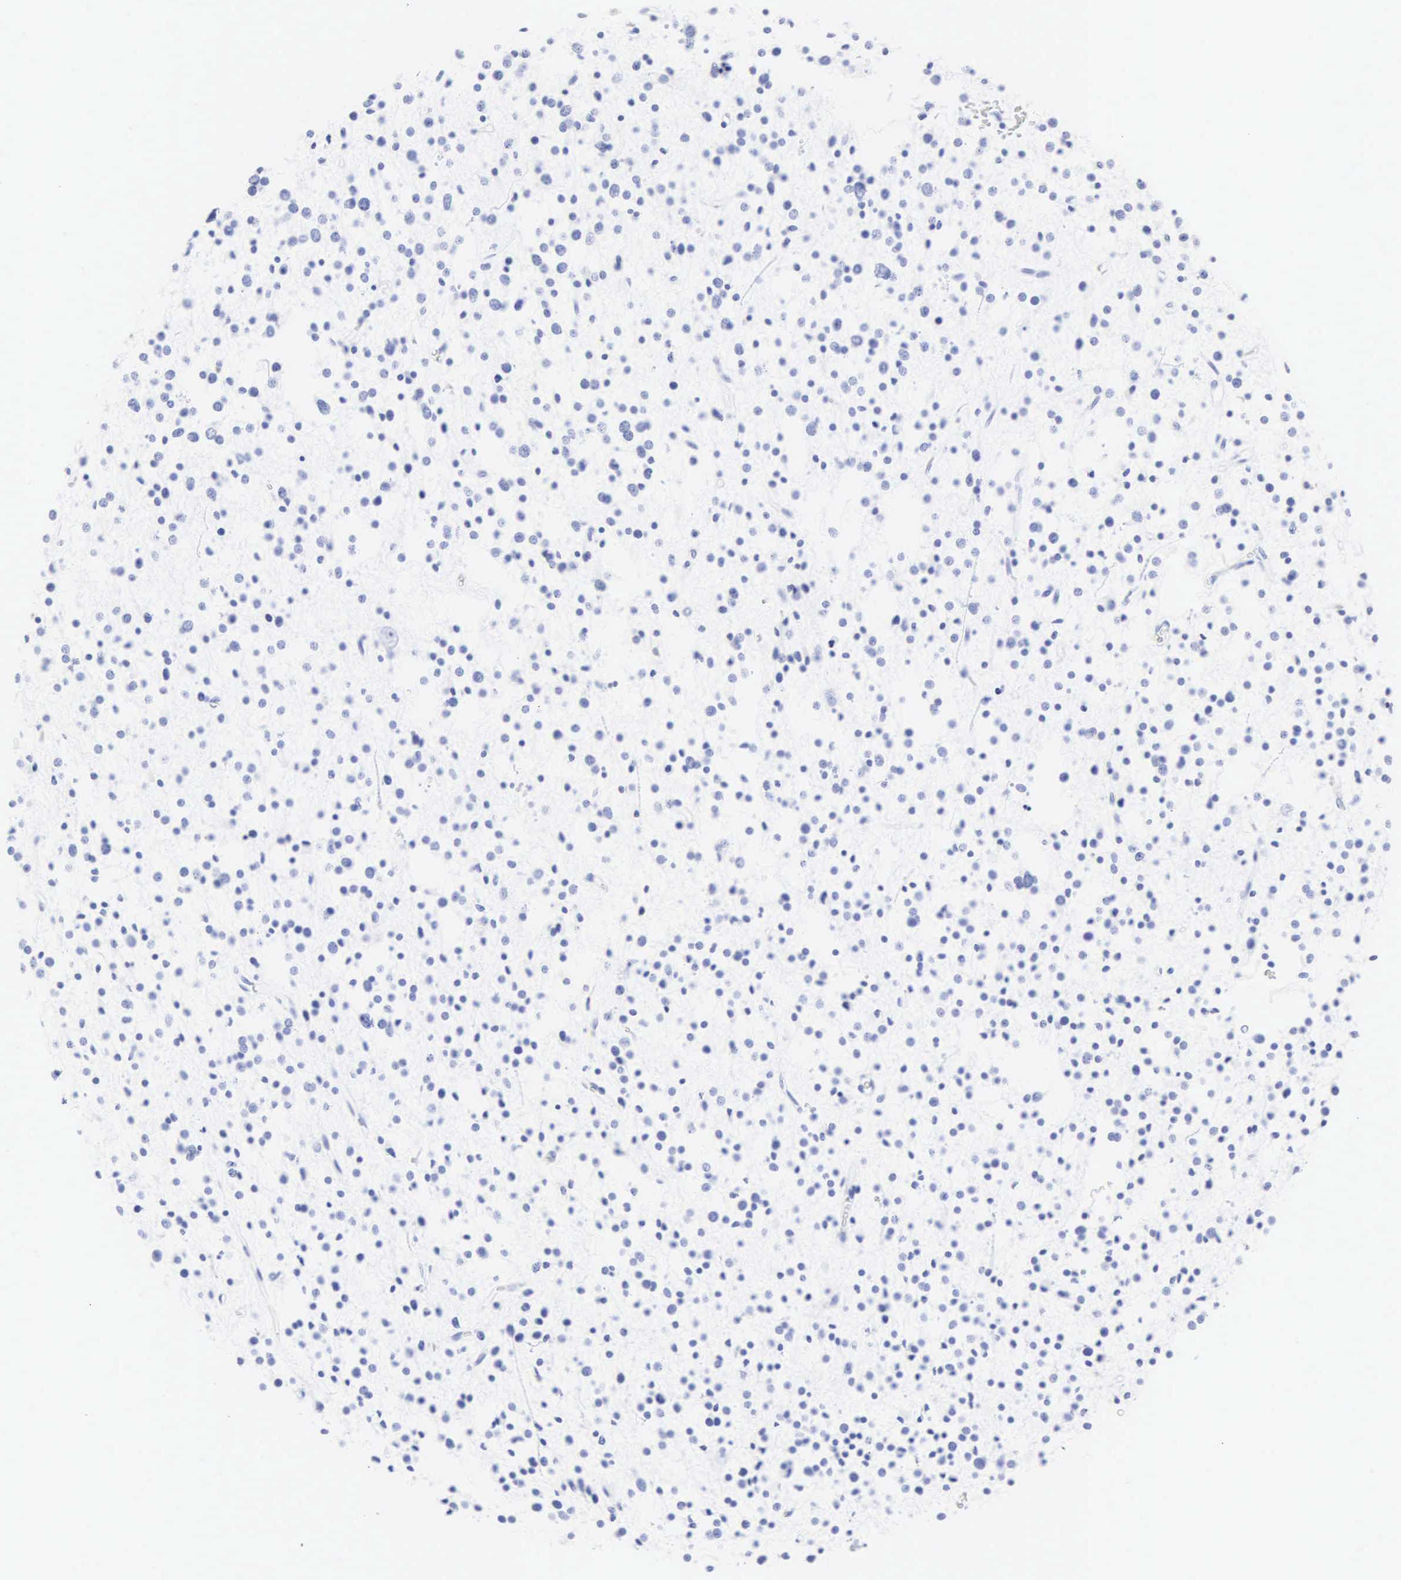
{"staining": {"intensity": "negative", "quantity": "none", "location": "none"}, "tissue": "glioma", "cell_type": "Tumor cells", "image_type": "cancer", "snomed": [{"axis": "morphology", "description": "Glioma, malignant, Low grade"}, {"axis": "topography", "description": "Brain"}], "caption": "DAB (3,3'-diaminobenzidine) immunohistochemical staining of malignant glioma (low-grade) demonstrates no significant positivity in tumor cells. Brightfield microscopy of immunohistochemistry (IHC) stained with DAB (brown) and hematoxylin (blue), captured at high magnification.", "gene": "CGB3", "patient": {"sex": "female", "age": 36}}